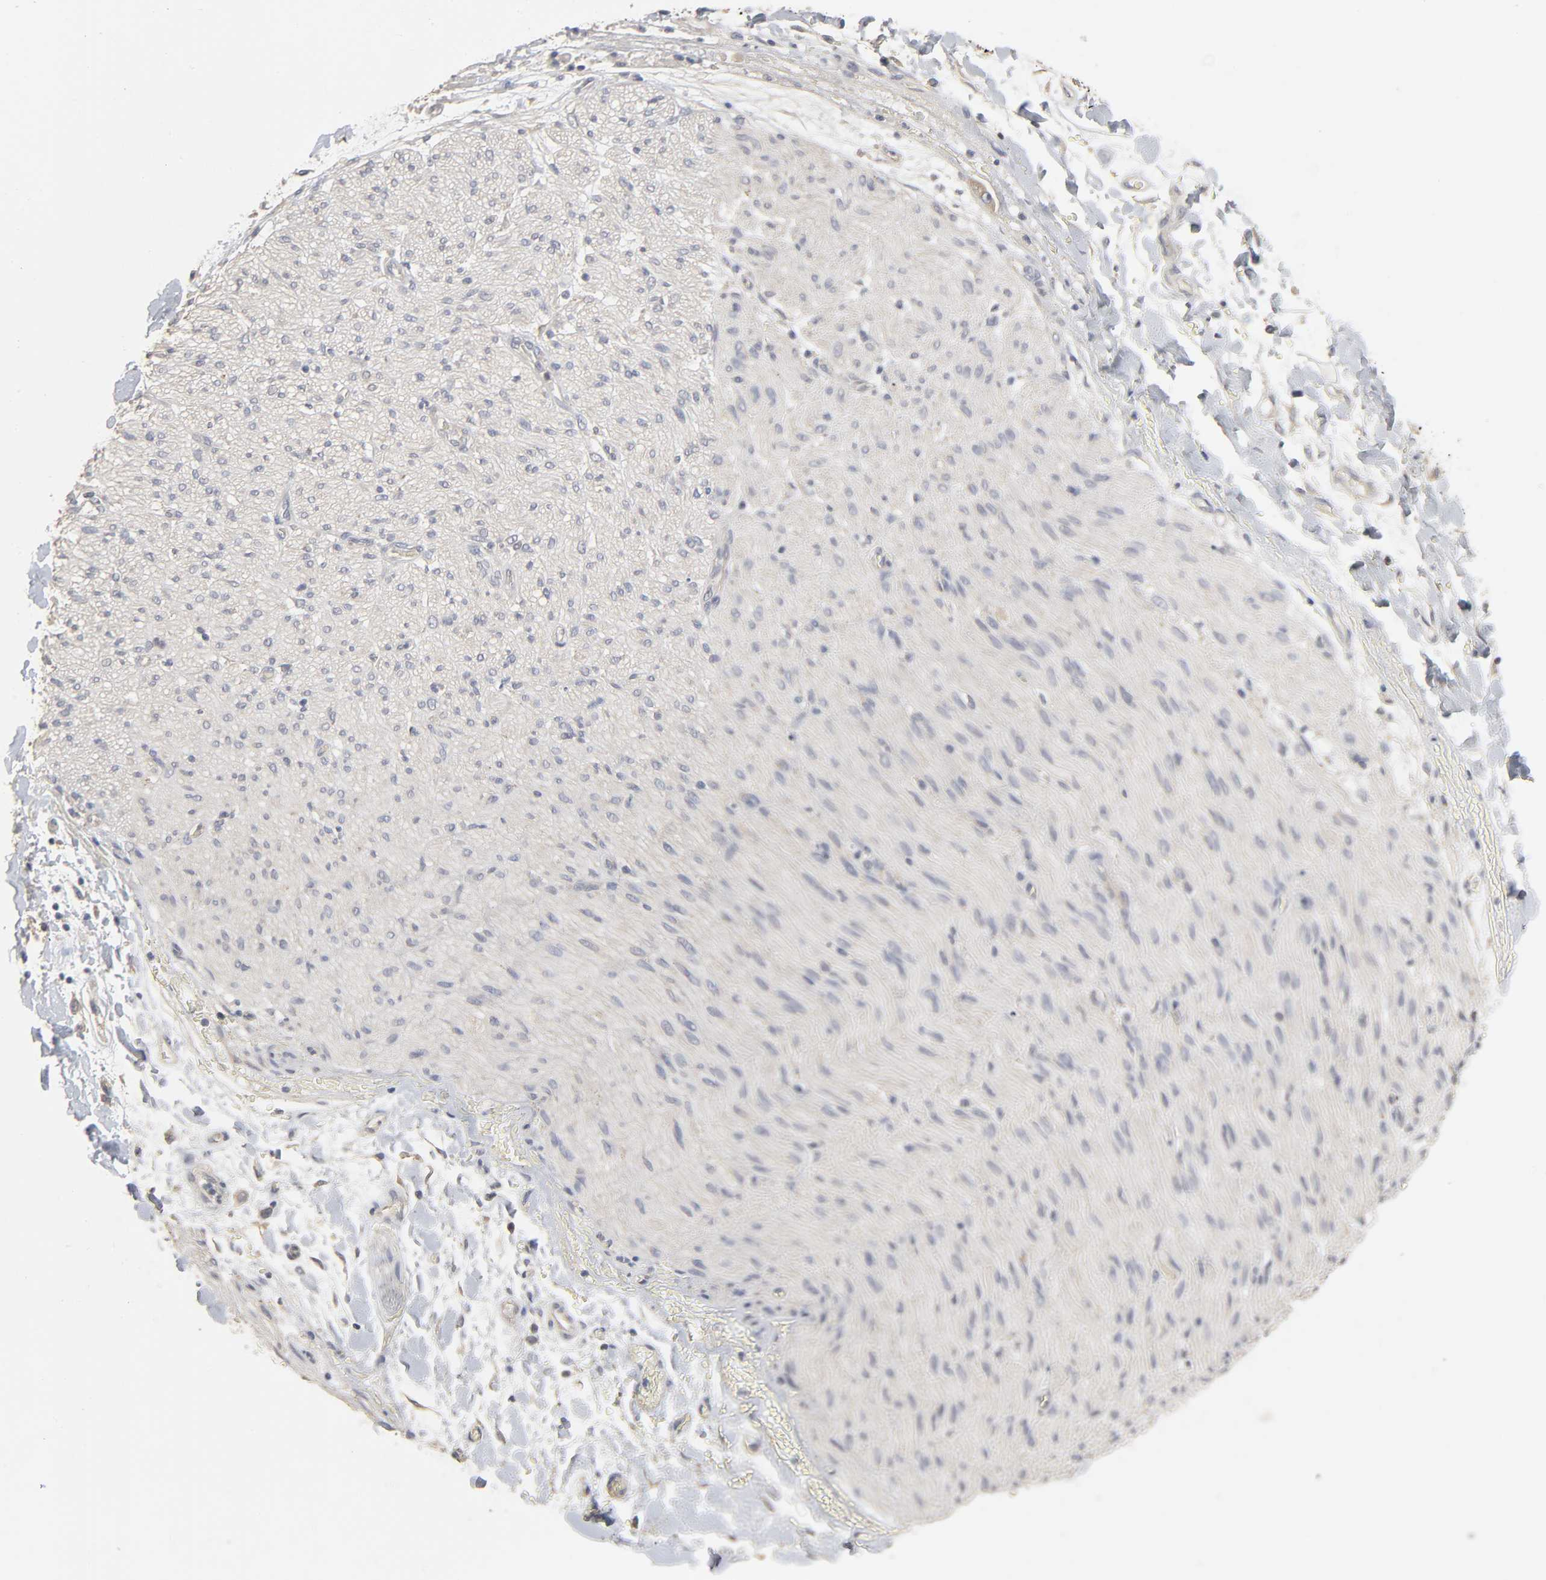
{"staining": {"intensity": "negative", "quantity": "none", "location": "none"}, "tissue": "adipose tissue", "cell_type": "Adipocytes", "image_type": "normal", "snomed": [{"axis": "morphology", "description": "Normal tissue, NOS"}, {"axis": "morphology", "description": "Cholangiocarcinoma"}, {"axis": "topography", "description": "Liver"}, {"axis": "topography", "description": "Peripheral nerve tissue"}], "caption": "Benign adipose tissue was stained to show a protein in brown. There is no significant expression in adipocytes. (DAB (3,3'-diaminobenzidine) immunohistochemistry with hematoxylin counter stain).", "gene": "SLC10A2", "patient": {"sex": "male", "age": 50}}